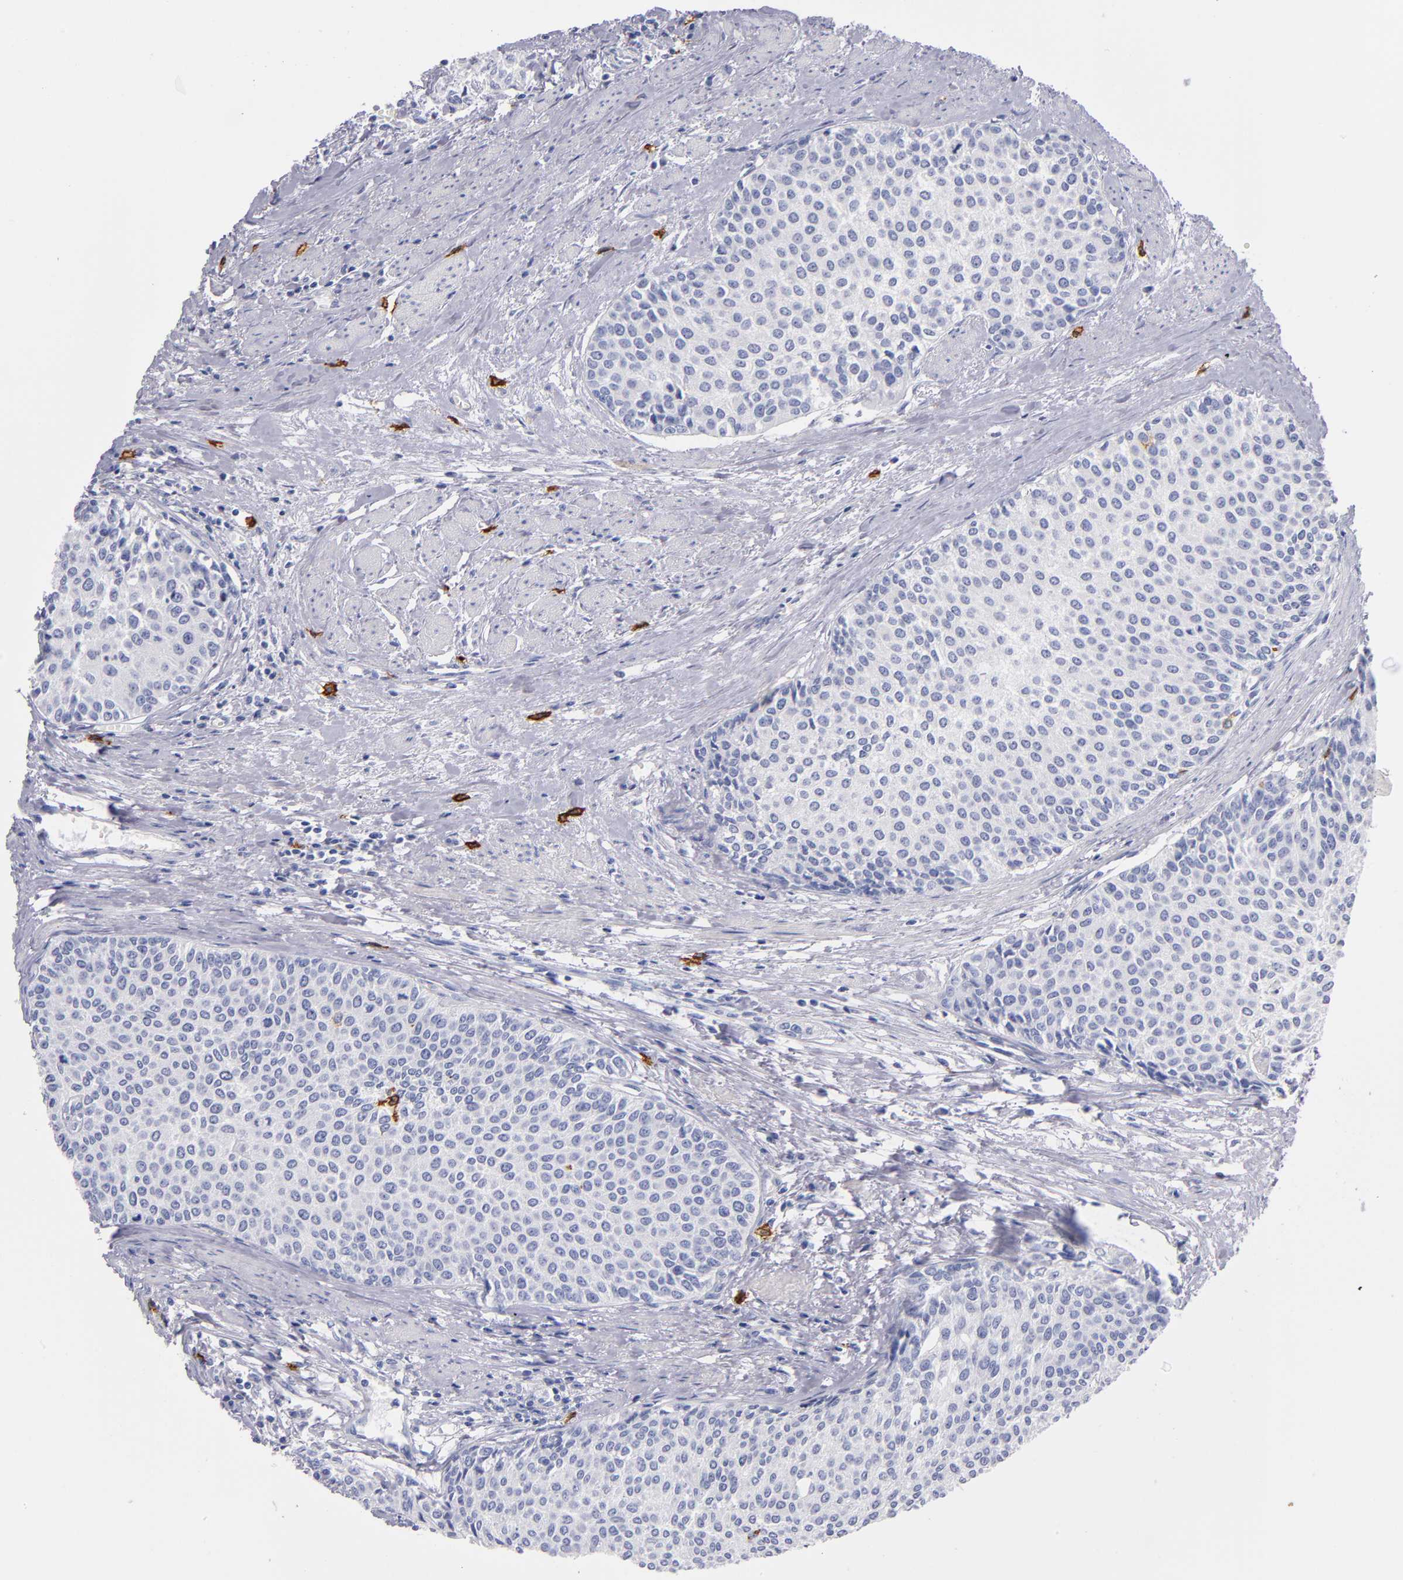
{"staining": {"intensity": "negative", "quantity": "none", "location": "none"}, "tissue": "urothelial cancer", "cell_type": "Tumor cells", "image_type": "cancer", "snomed": [{"axis": "morphology", "description": "Urothelial carcinoma, Low grade"}, {"axis": "topography", "description": "Urinary bladder"}], "caption": "Immunohistochemistry histopathology image of urothelial cancer stained for a protein (brown), which shows no staining in tumor cells.", "gene": "KIT", "patient": {"sex": "female", "age": 73}}